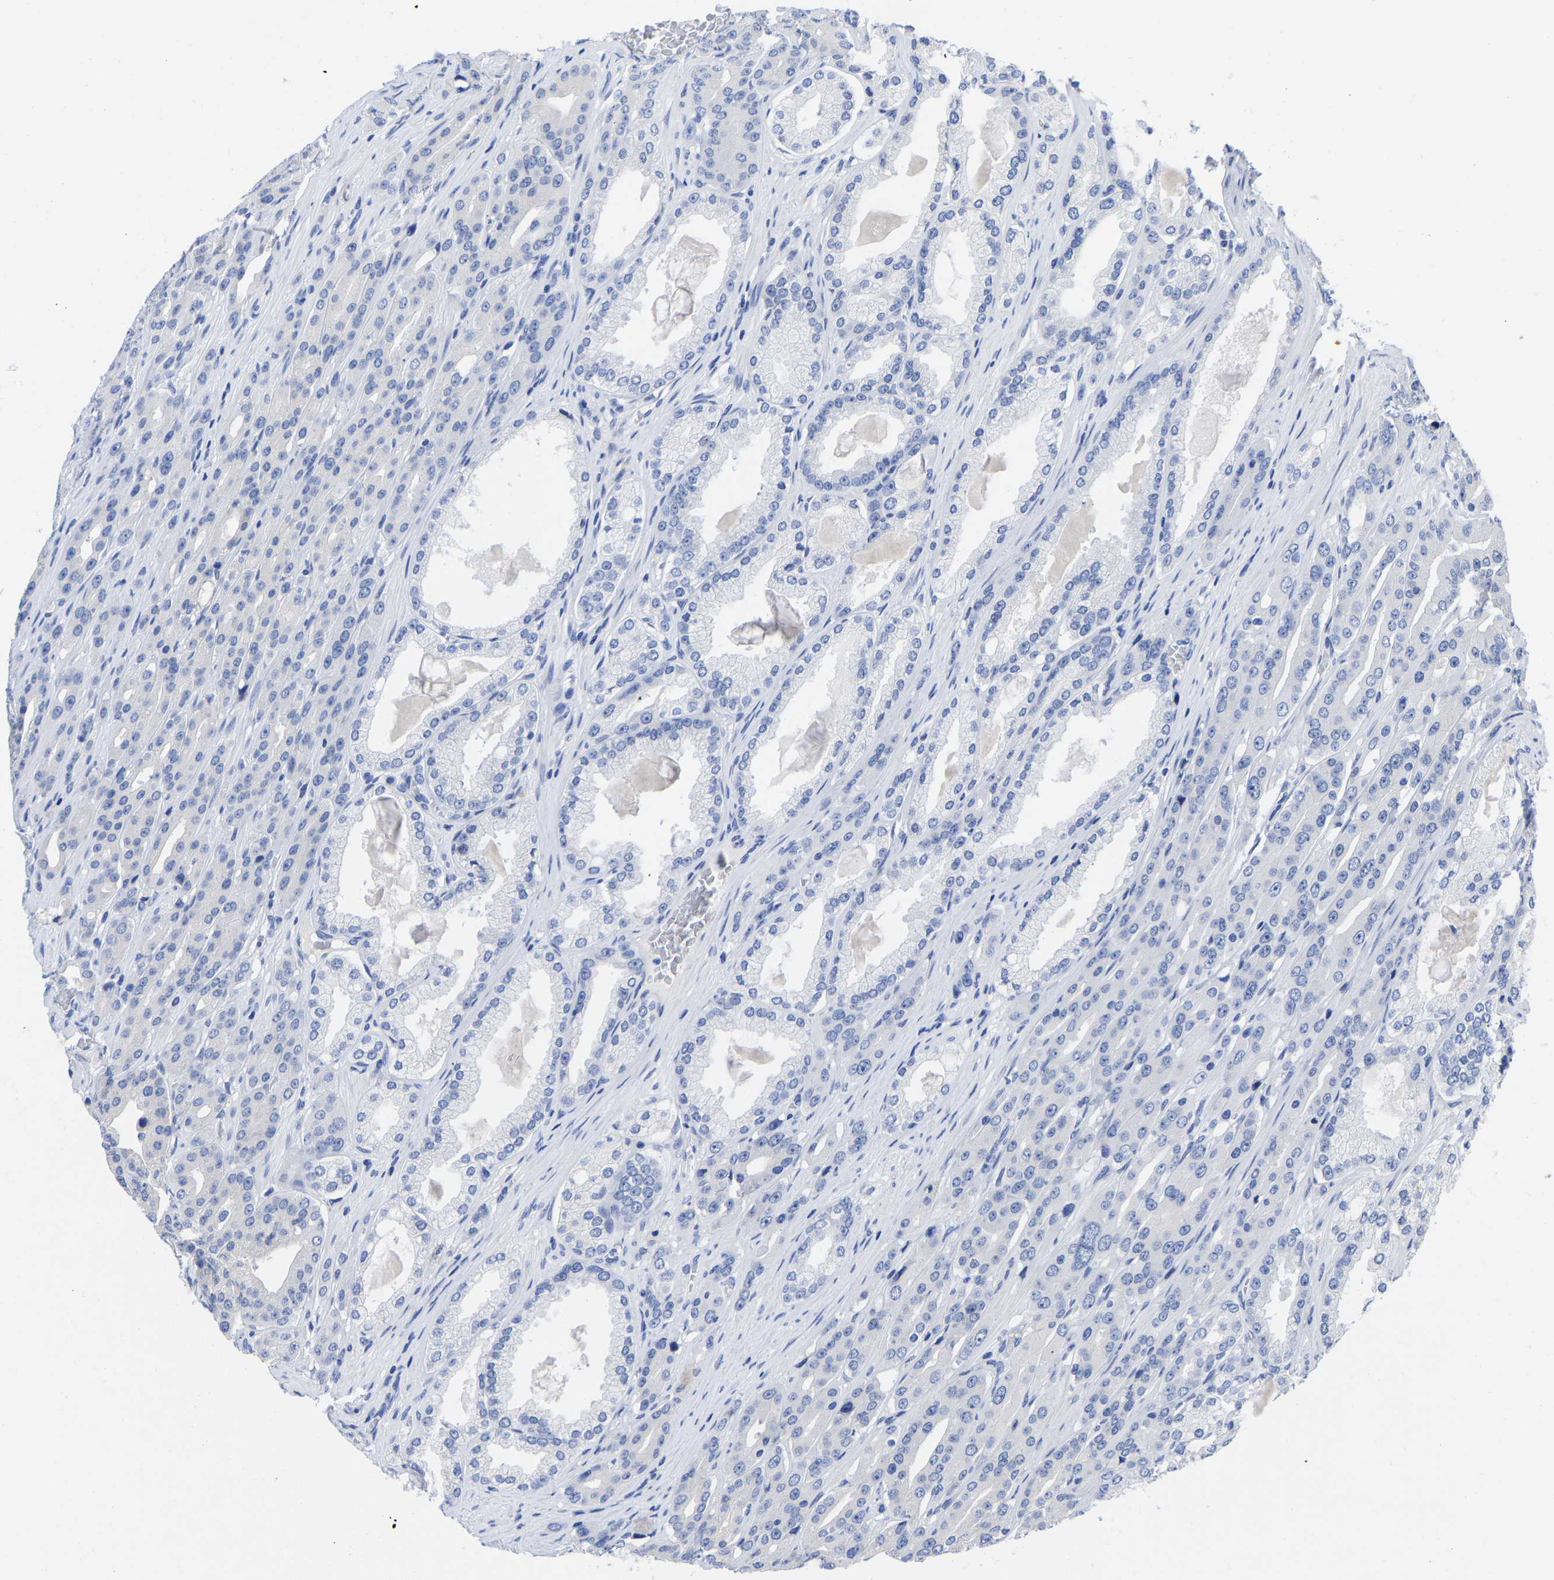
{"staining": {"intensity": "negative", "quantity": "none", "location": "none"}, "tissue": "prostate cancer", "cell_type": "Tumor cells", "image_type": "cancer", "snomed": [{"axis": "morphology", "description": "Adenocarcinoma, High grade"}, {"axis": "topography", "description": "Prostate"}], "caption": "Human high-grade adenocarcinoma (prostate) stained for a protein using IHC shows no positivity in tumor cells.", "gene": "GPA33", "patient": {"sex": "male", "age": 71}}